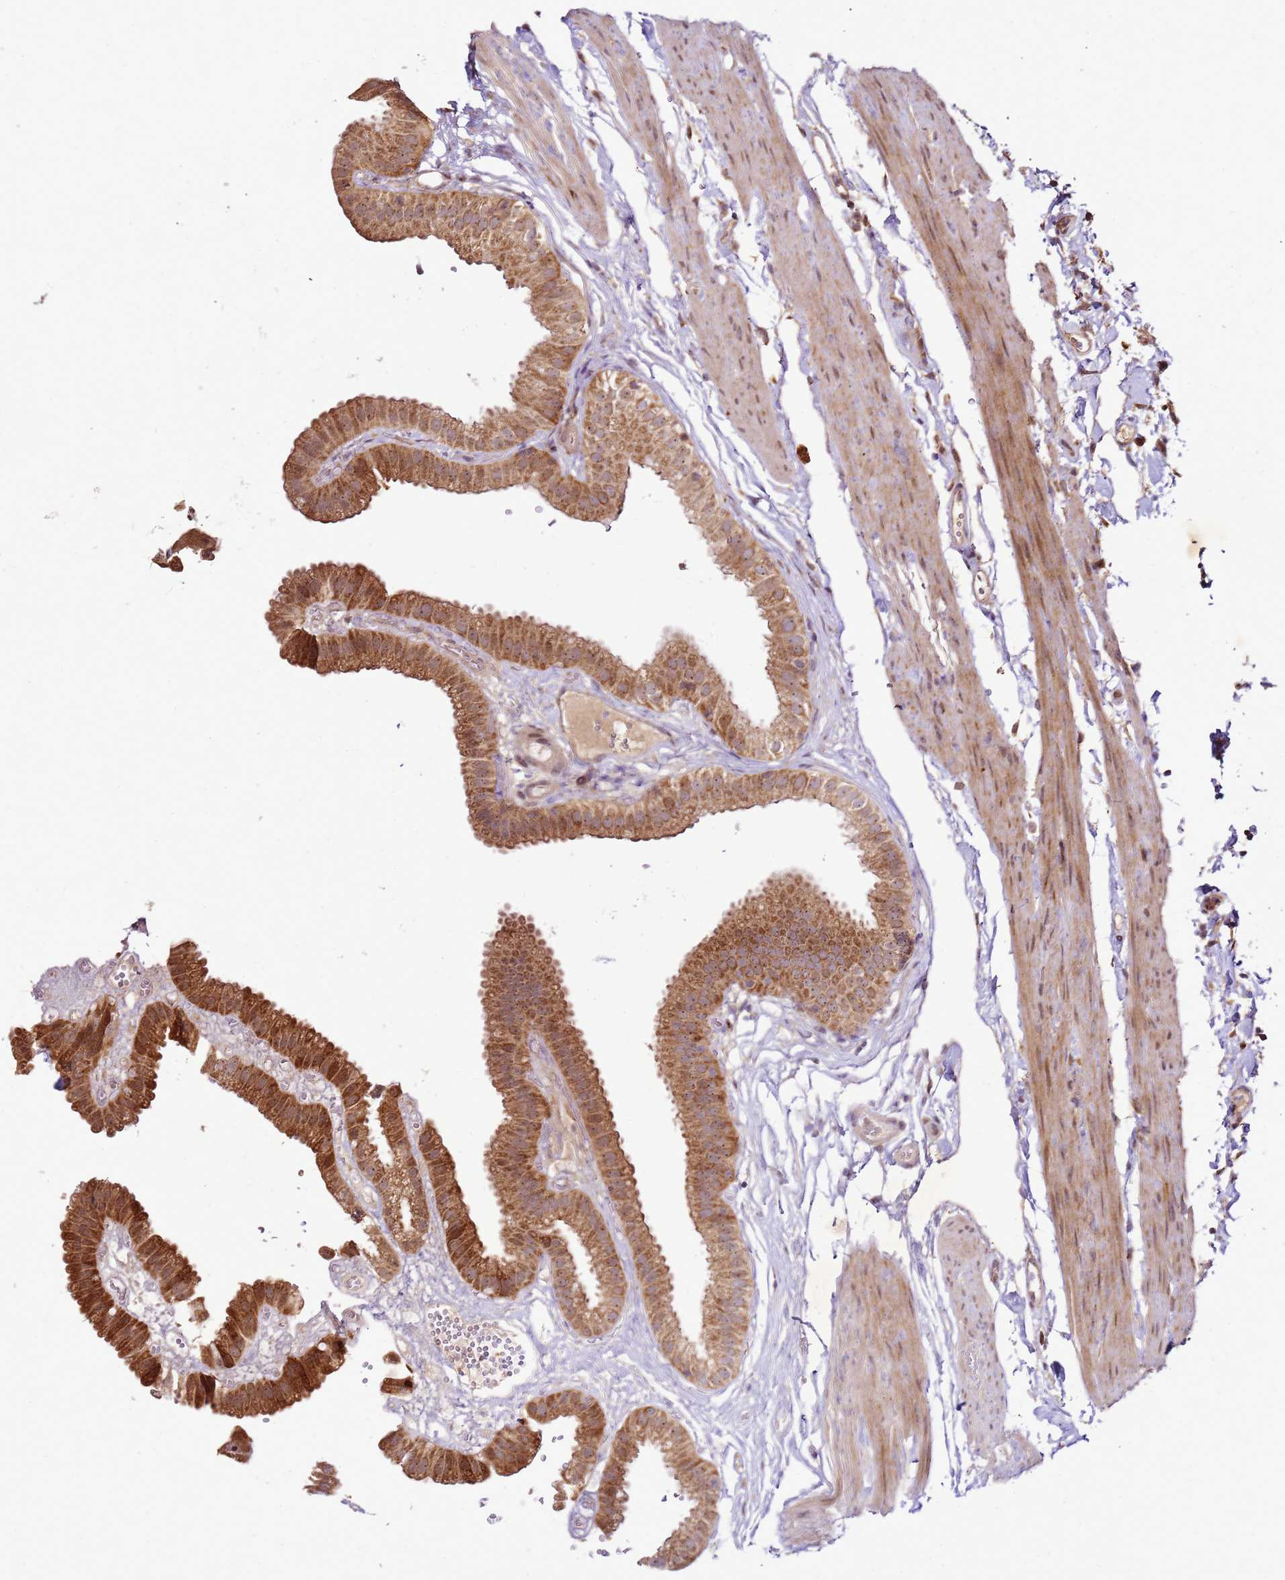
{"staining": {"intensity": "strong", "quantity": ">75%", "location": "cytoplasmic/membranous"}, "tissue": "gallbladder", "cell_type": "Glandular cells", "image_type": "normal", "snomed": [{"axis": "morphology", "description": "Normal tissue, NOS"}, {"axis": "topography", "description": "Gallbladder"}], "caption": "Immunohistochemistry of normal human gallbladder displays high levels of strong cytoplasmic/membranous staining in about >75% of glandular cells.", "gene": "RASA3", "patient": {"sex": "female", "age": 61}}